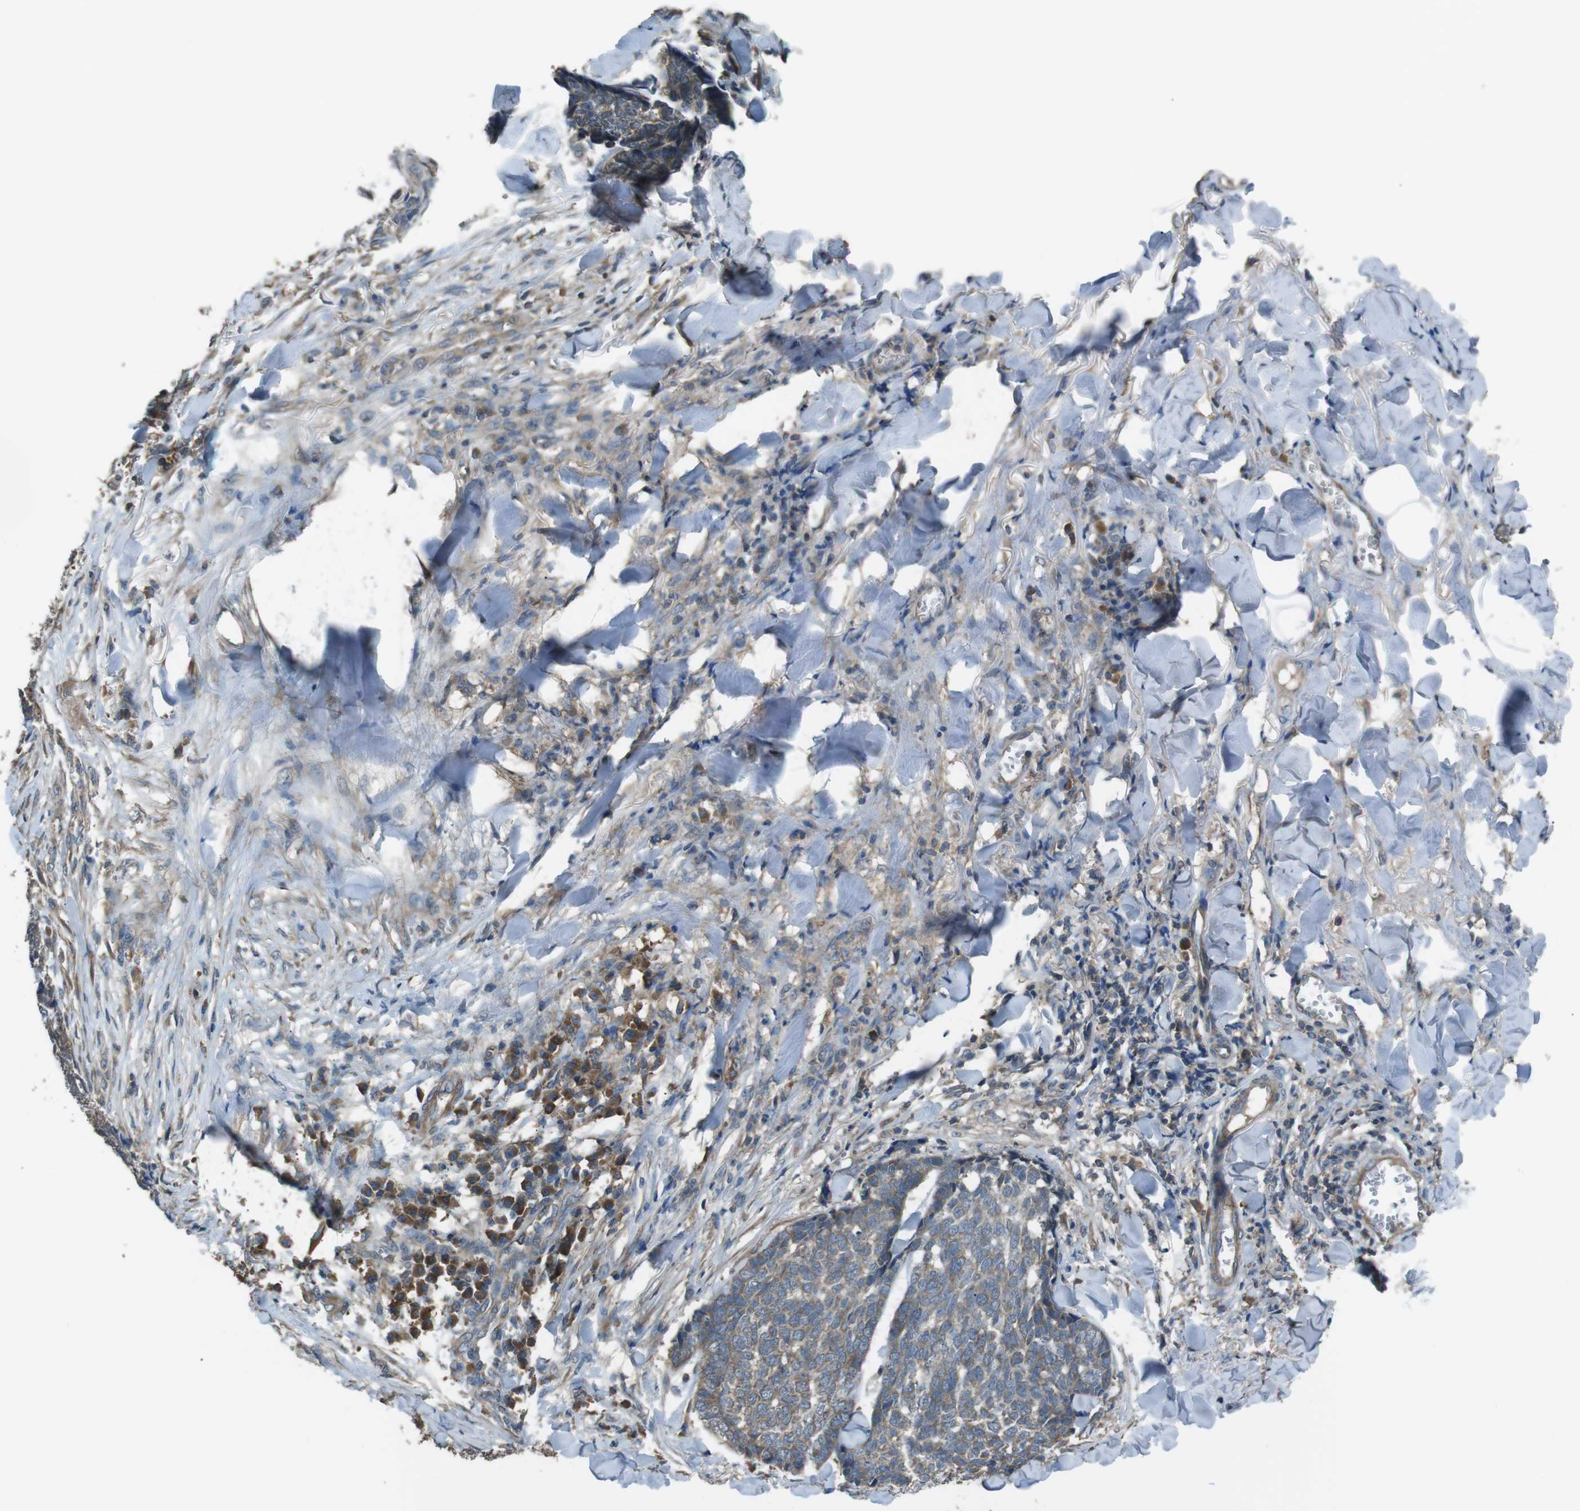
{"staining": {"intensity": "weak", "quantity": ">75%", "location": "cytoplasmic/membranous"}, "tissue": "skin cancer", "cell_type": "Tumor cells", "image_type": "cancer", "snomed": [{"axis": "morphology", "description": "Basal cell carcinoma"}, {"axis": "topography", "description": "Skin"}], "caption": "A micrograph of skin cancer (basal cell carcinoma) stained for a protein demonstrates weak cytoplasmic/membranous brown staining in tumor cells.", "gene": "FUT2", "patient": {"sex": "male", "age": 84}}